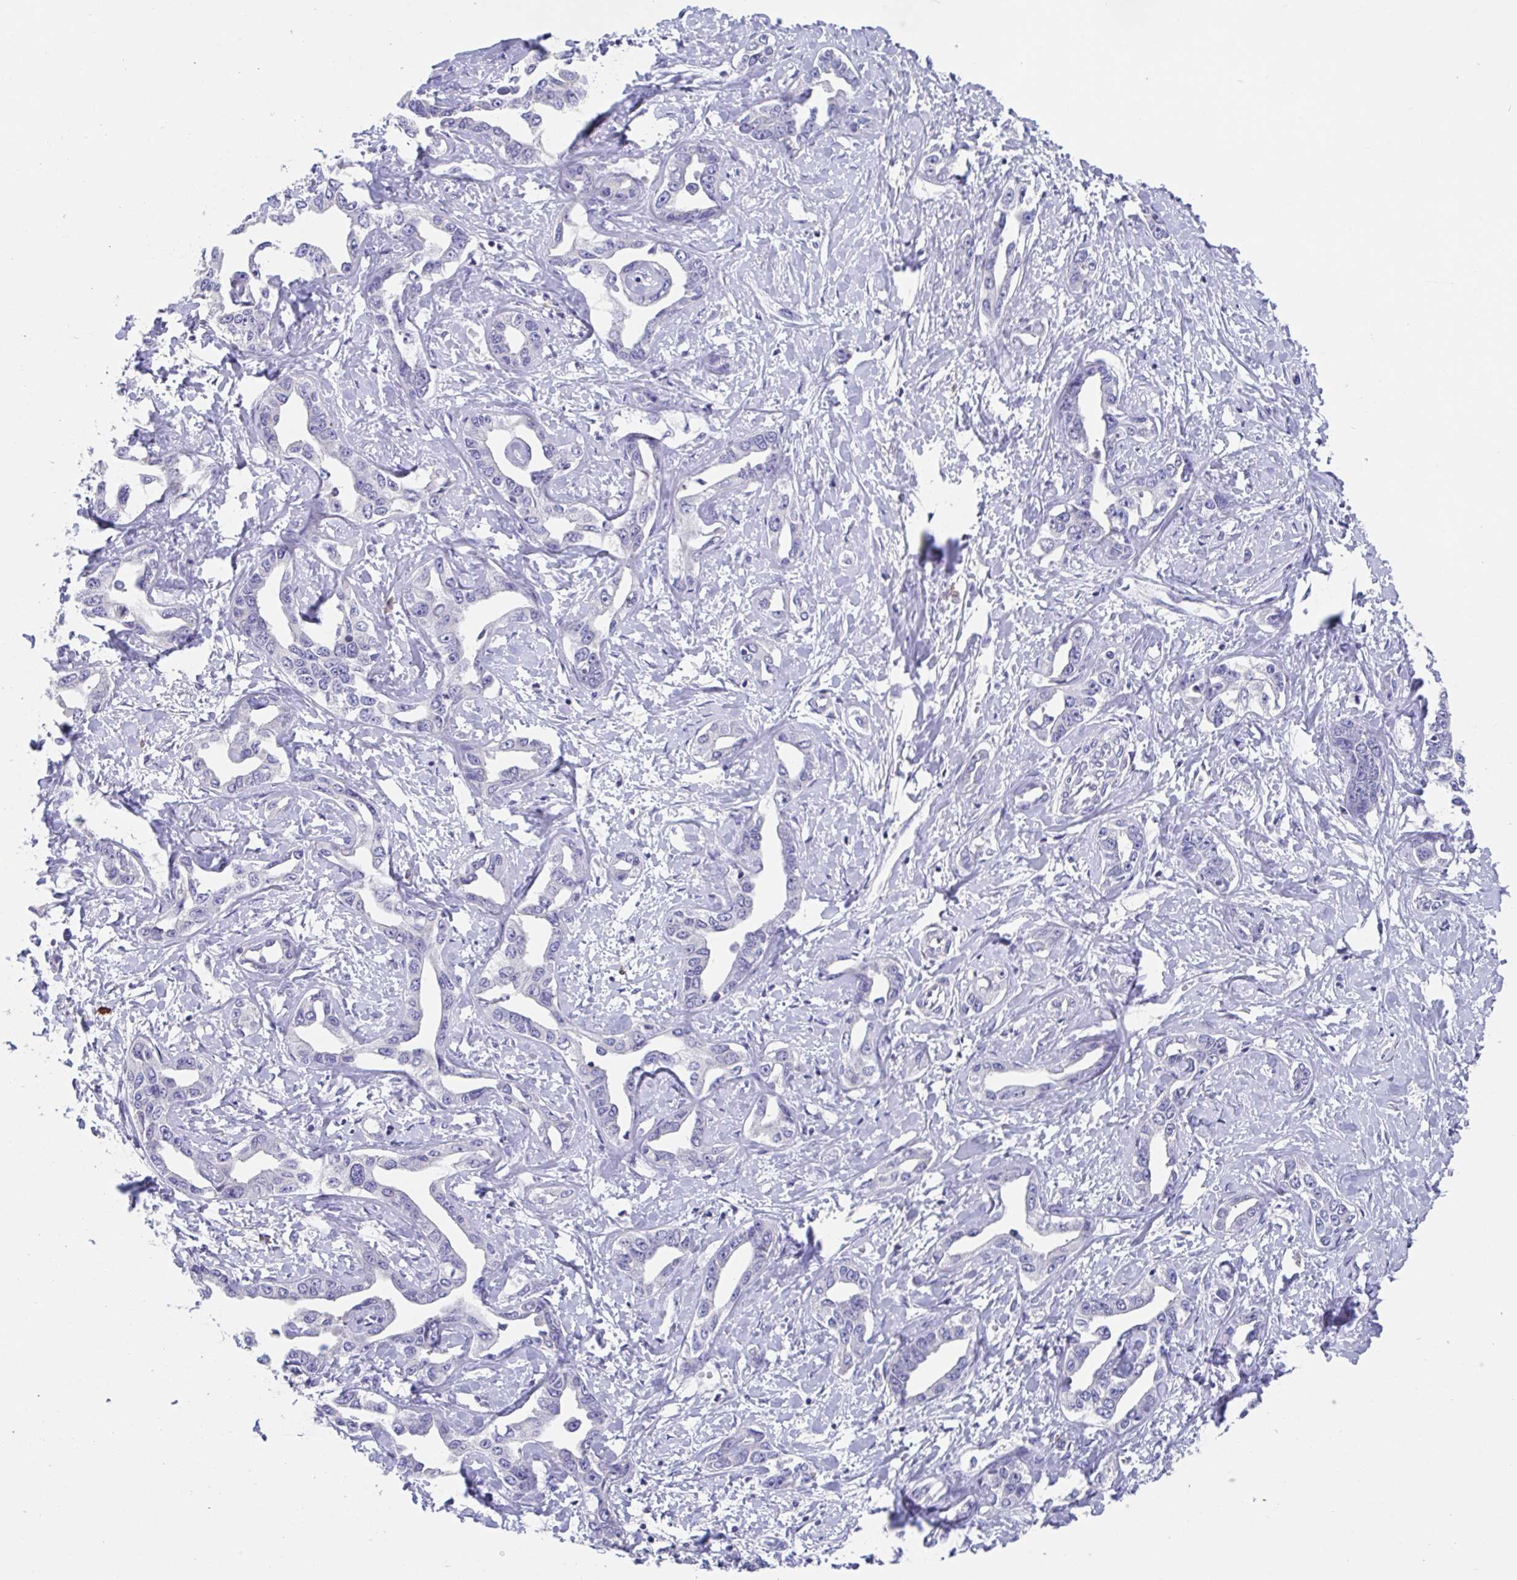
{"staining": {"intensity": "negative", "quantity": "none", "location": "none"}, "tissue": "liver cancer", "cell_type": "Tumor cells", "image_type": "cancer", "snomed": [{"axis": "morphology", "description": "Cholangiocarcinoma"}, {"axis": "topography", "description": "Liver"}], "caption": "High power microscopy histopathology image of an immunohistochemistry (IHC) micrograph of liver cholangiocarcinoma, revealing no significant positivity in tumor cells. (DAB (3,3'-diaminobenzidine) immunohistochemistry (IHC) visualized using brightfield microscopy, high magnification).", "gene": "LRRC58", "patient": {"sex": "male", "age": 59}}